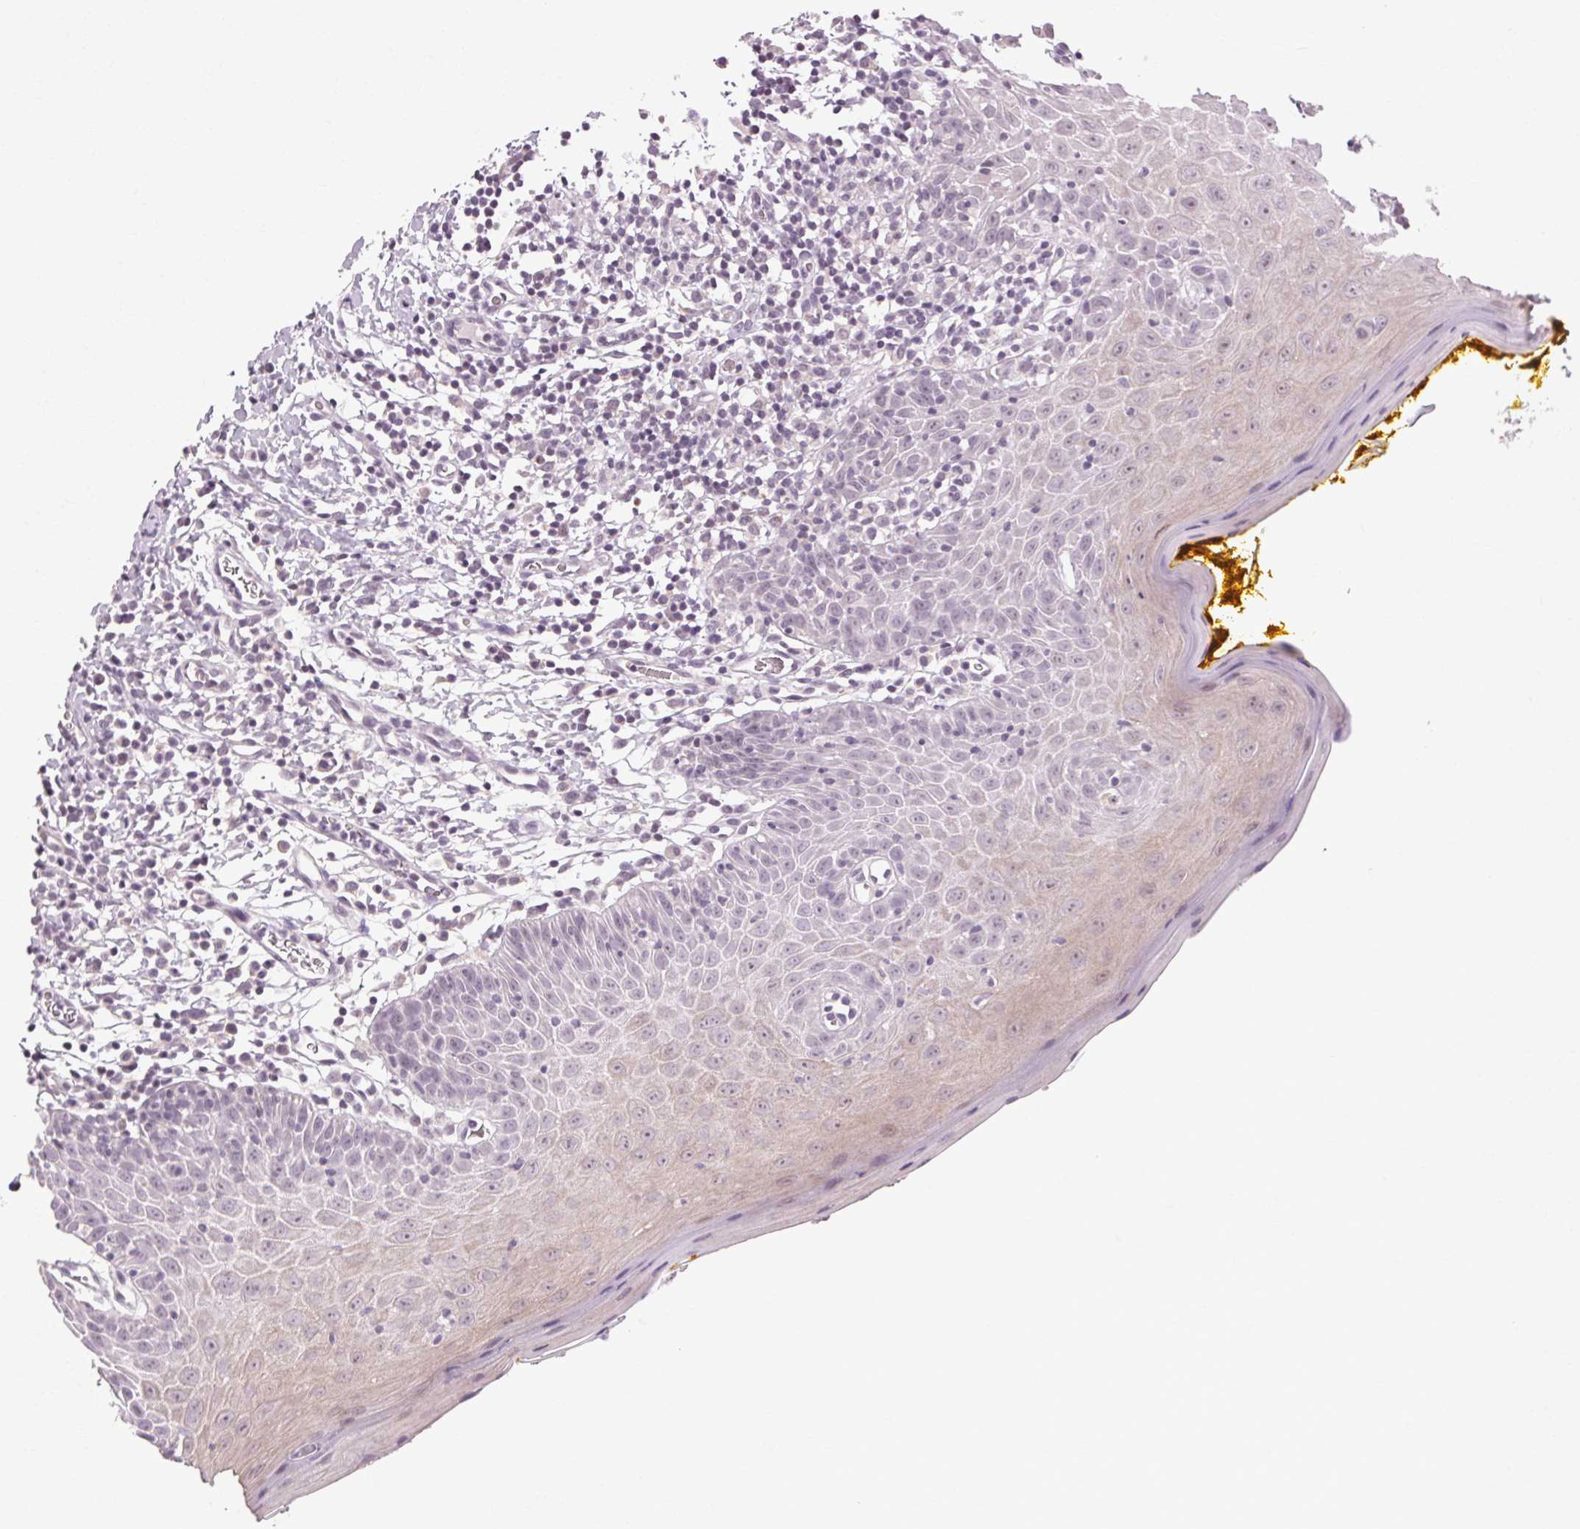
{"staining": {"intensity": "weak", "quantity": "<25%", "location": "cytoplasmic/membranous"}, "tissue": "oral mucosa", "cell_type": "Squamous epithelial cells", "image_type": "normal", "snomed": [{"axis": "morphology", "description": "Normal tissue, NOS"}, {"axis": "topography", "description": "Oral tissue"}, {"axis": "topography", "description": "Tounge, NOS"}], "caption": "Immunohistochemical staining of normal human oral mucosa displays no significant positivity in squamous epithelial cells. (Brightfield microscopy of DAB immunohistochemistry at high magnification).", "gene": "KLHL40", "patient": {"sex": "female", "age": 58}}